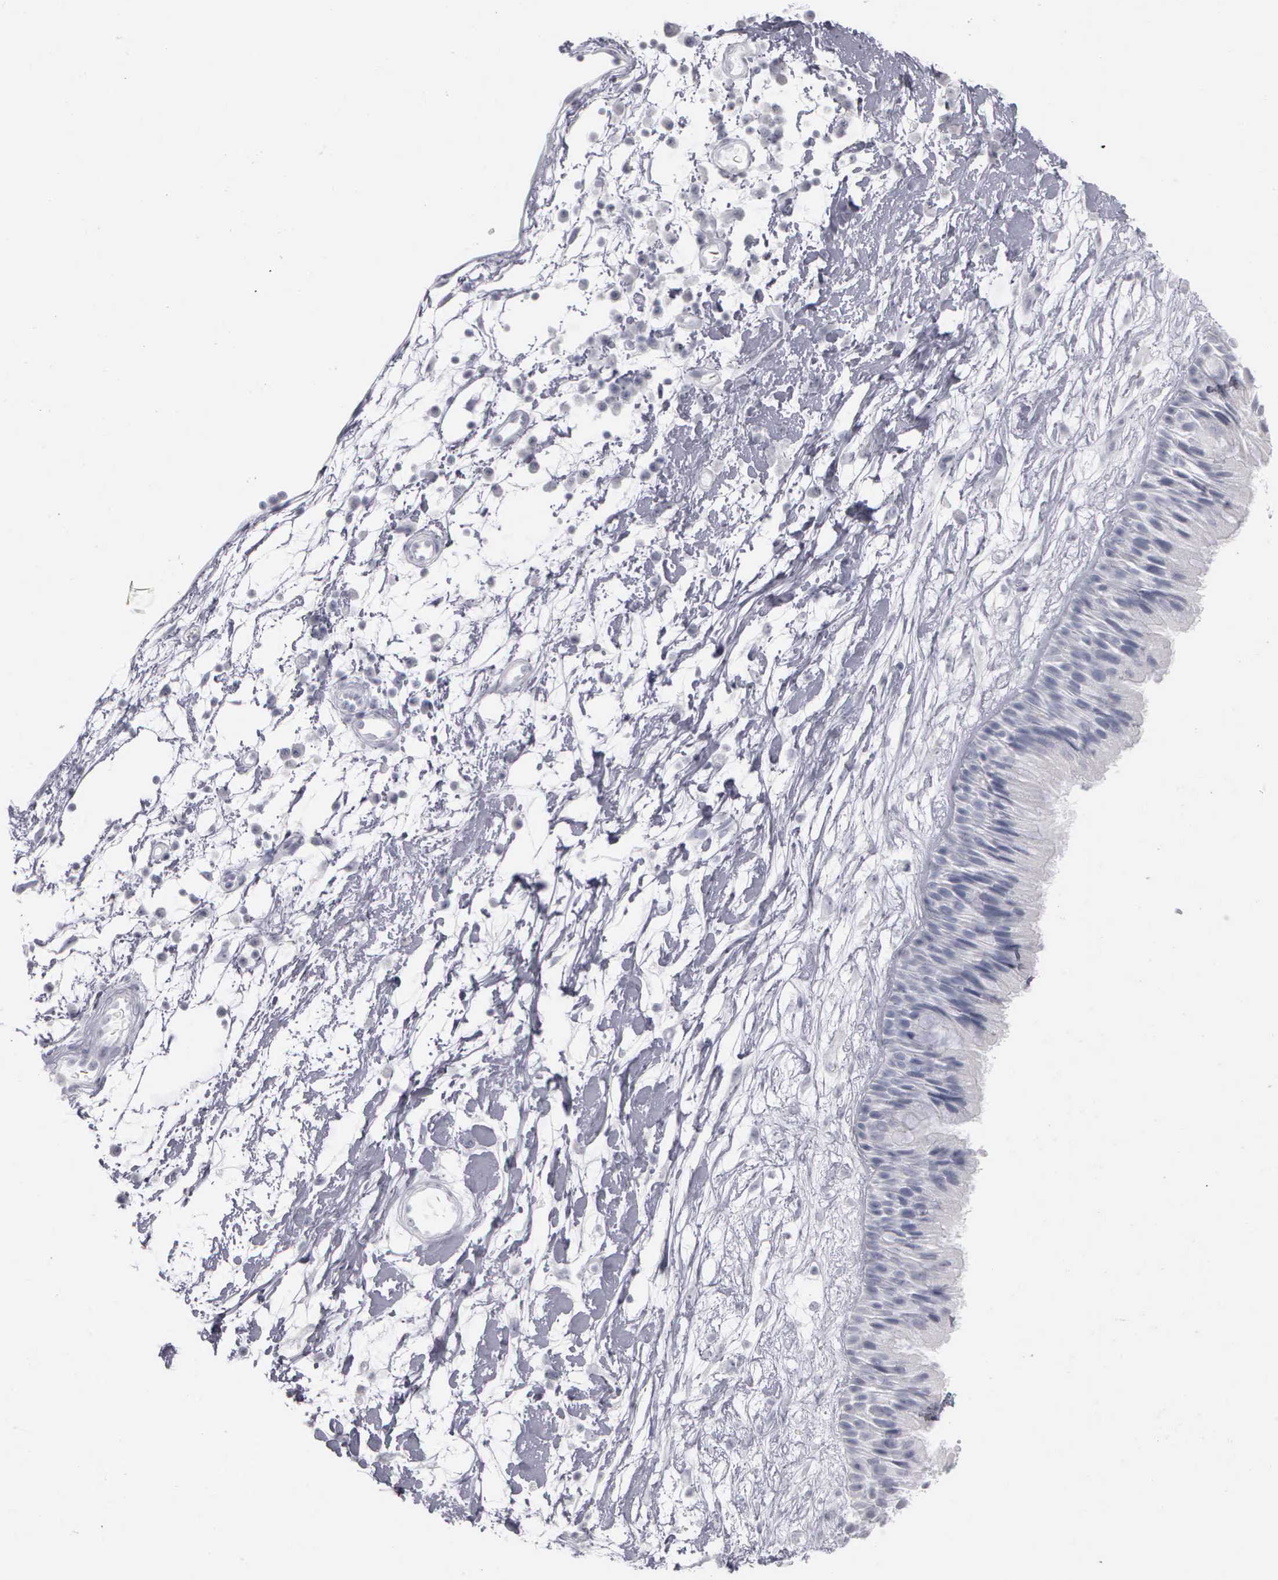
{"staining": {"intensity": "negative", "quantity": "none", "location": "none"}, "tissue": "nasopharynx", "cell_type": "Respiratory epithelial cells", "image_type": "normal", "snomed": [{"axis": "morphology", "description": "Normal tissue, NOS"}, {"axis": "topography", "description": "Nasopharynx"}], "caption": "Respiratory epithelial cells show no significant protein expression in normal nasopharynx. Brightfield microscopy of immunohistochemistry (IHC) stained with DAB (brown) and hematoxylin (blue), captured at high magnification.", "gene": "NKX2", "patient": {"sex": "male", "age": 13}}